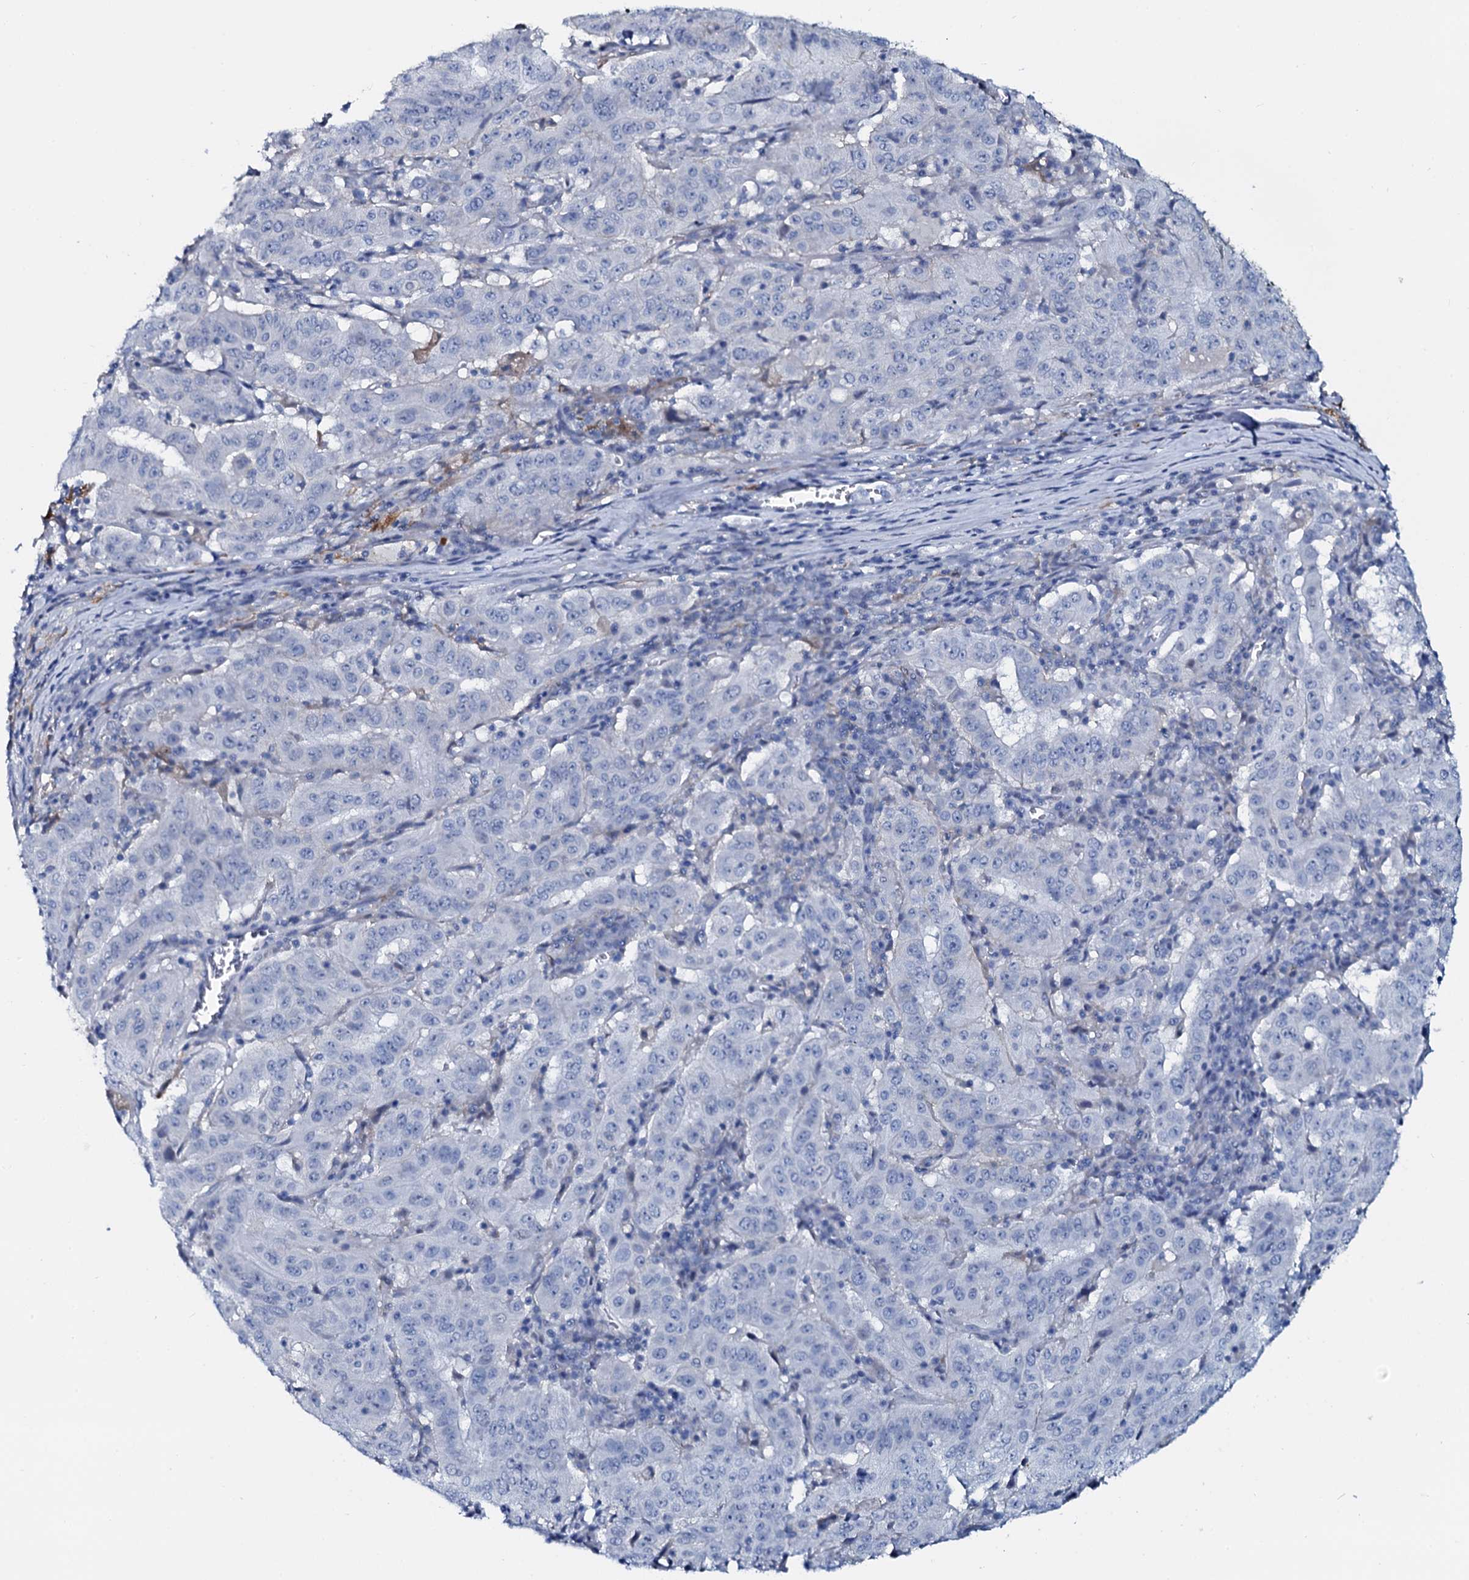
{"staining": {"intensity": "negative", "quantity": "none", "location": "none"}, "tissue": "pancreatic cancer", "cell_type": "Tumor cells", "image_type": "cancer", "snomed": [{"axis": "morphology", "description": "Adenocarcinoma, NOS"}, {"axis": "topography", "description": "Pancreas"}], "caption": "Protein analysis of adenocarcinoma (pancreatic) exhibits no significant expression in tumor cells.", "gene": "SLC4A7", "patient": {"sex": "male", "age": 63}}